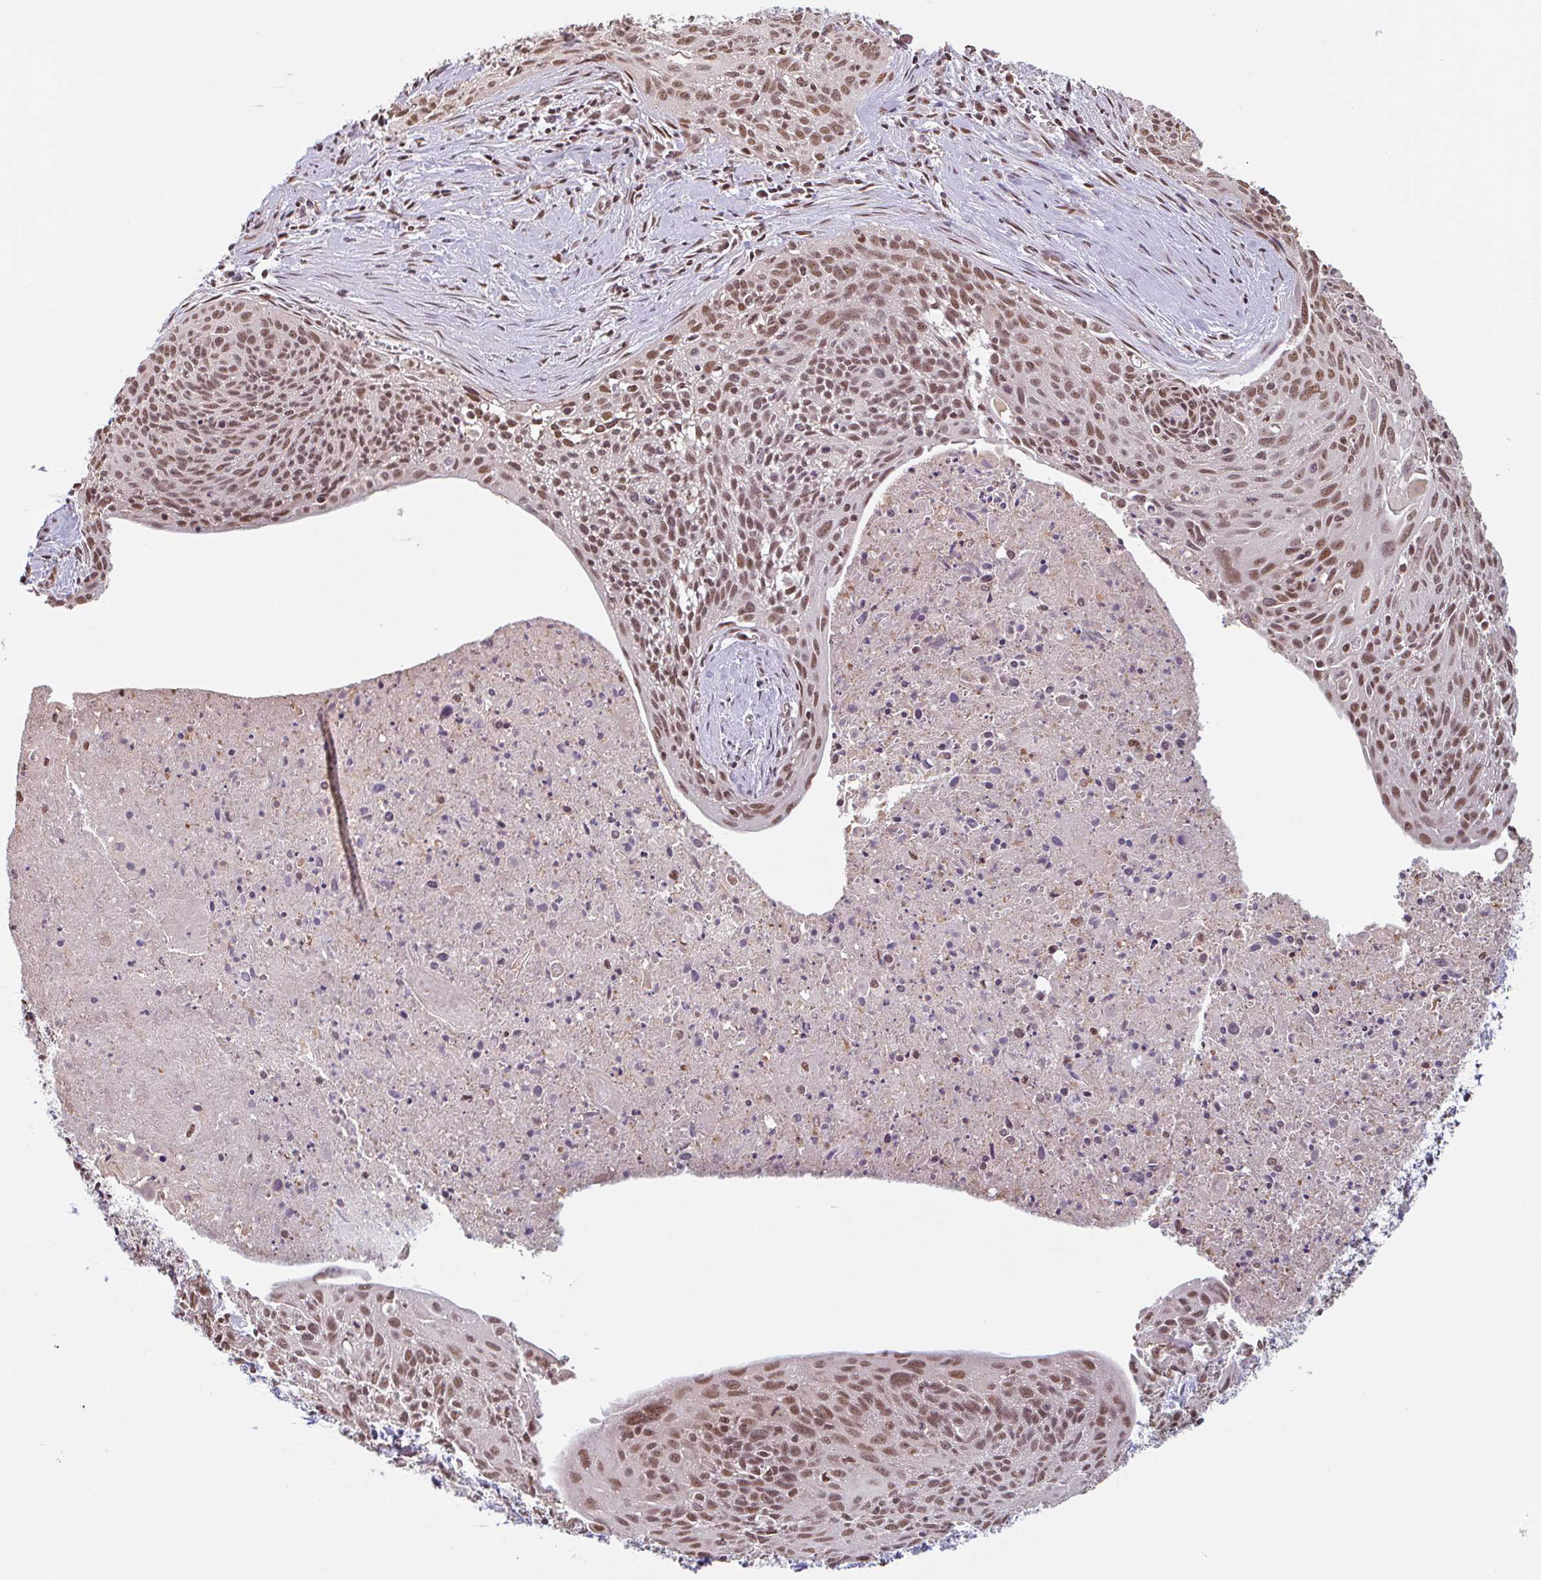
{"staining": {"intensity": "moderate", "quantity": ">75%", "location": "nuclear"}, "tissue": "cervical cancer", "cell_type": "Tumor cells", "image_type": "cancer", "snomed": [{"axis": "morphology", "description": "Squamous cell carcinoma, NOS"}, {"axis": "topography", "description": "Cervix"}], "caption": "Protein positivity by immunohistochemistry shows moderate nuclear positivity in approximately >75% of tumor cells in cervical squamous cell carcinoma. Using DAB (3,3'-diaminobenzidine) (brown) and hematoxylin (blue) stains, captured at high magnification using brightfield microscopy.", "gene": "DR1", "patient": {"sex": "female", "age": 55}}